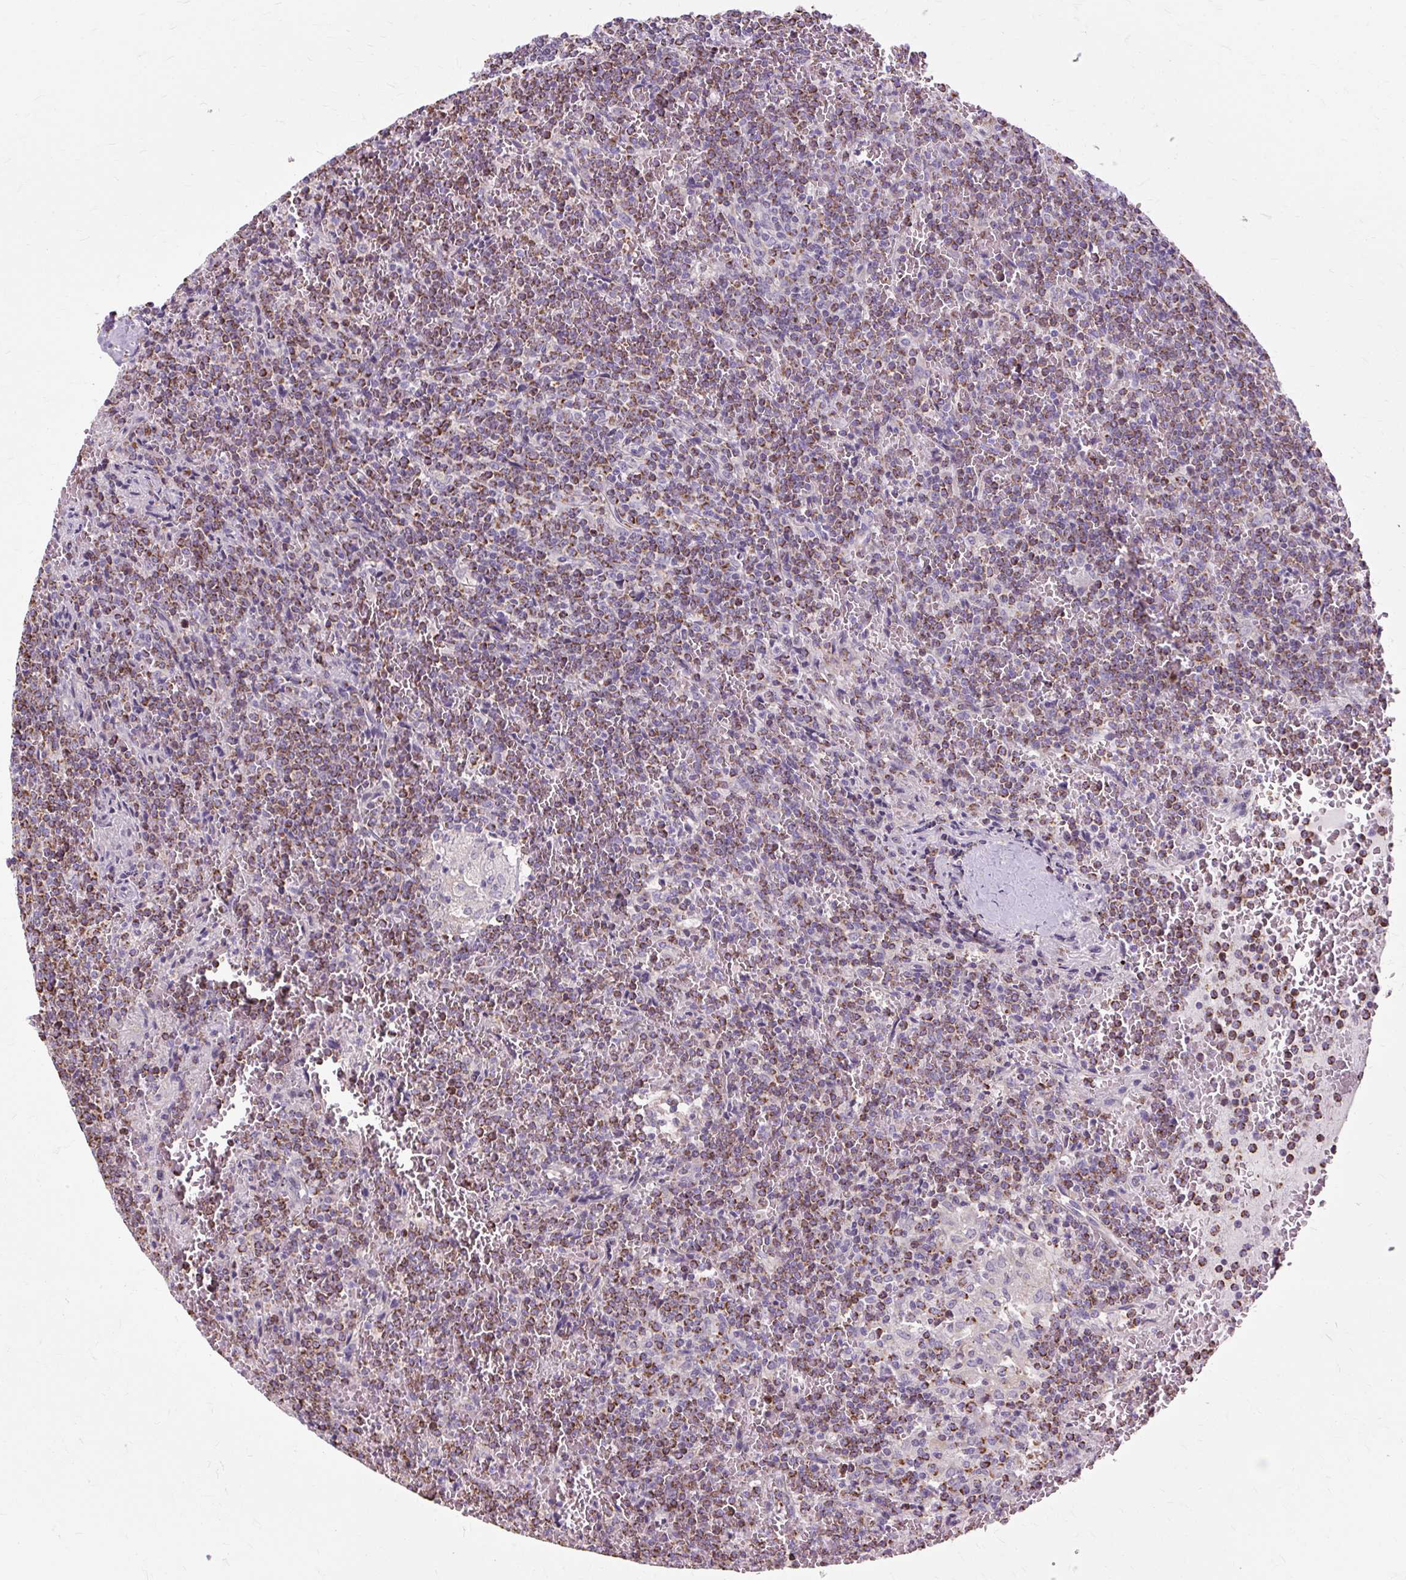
{"staining": {"intensity": "moderate", "quantity": ">75%", "location": "cytoplasmic/membranous"}, "tissue": "lymphoma", "cell_type": "Tumor cells", "image_type": "cancer", "snomed": [{"axis": "morphology", "description": "Malignant lymphoma, non-Hodgkin's type, Low grade"}, {"axis": "topography", "description": "Spleen"}], "caption": "Immunohistochemical staining of lymphoma reveals medium levels of moderate cytoplasmic/membranous protein expression in about >75% of tumor cells.", "gene": "PDZD2", "patient": {"sex": "female", "age": 19}}